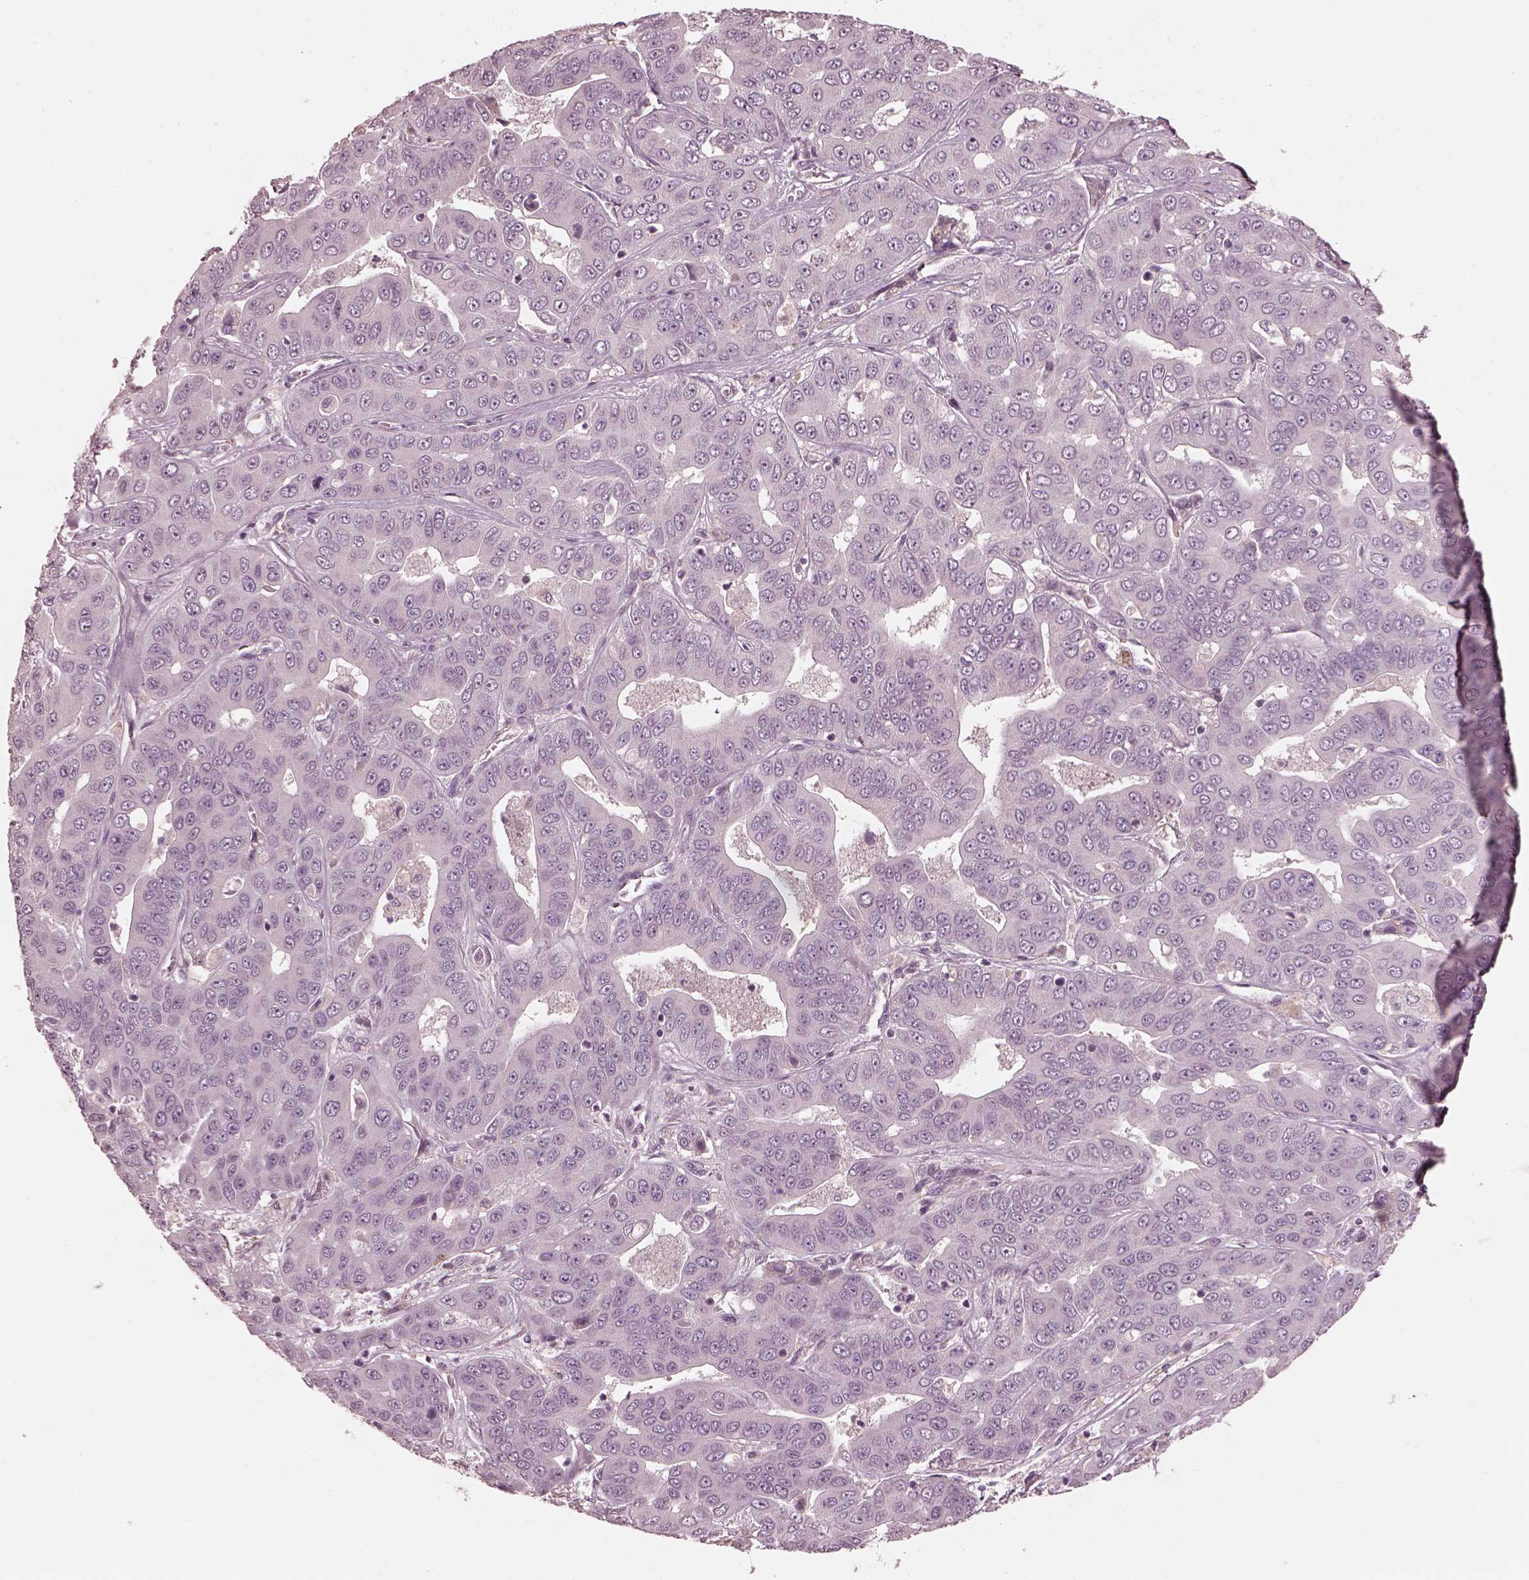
{"staining": {"intensity": "negative", "quantity": "none", "location": "none"}, "tissue": "liver cancer", "cell_type": "Tumor cells", "image_type": "cancer", "snomed": [{"axis": "morphology", "description": "Cholangiocarcinoma"}, {"axis": "topography", "description": "Liver"}], "caption": "Immunohistochemical staining of liver cancer (cholangiocarcinoma) reveals no significant positivity in tumor cells.", "gene": "EFEMP1", "patient": {"sex": "female", "age": 52}}